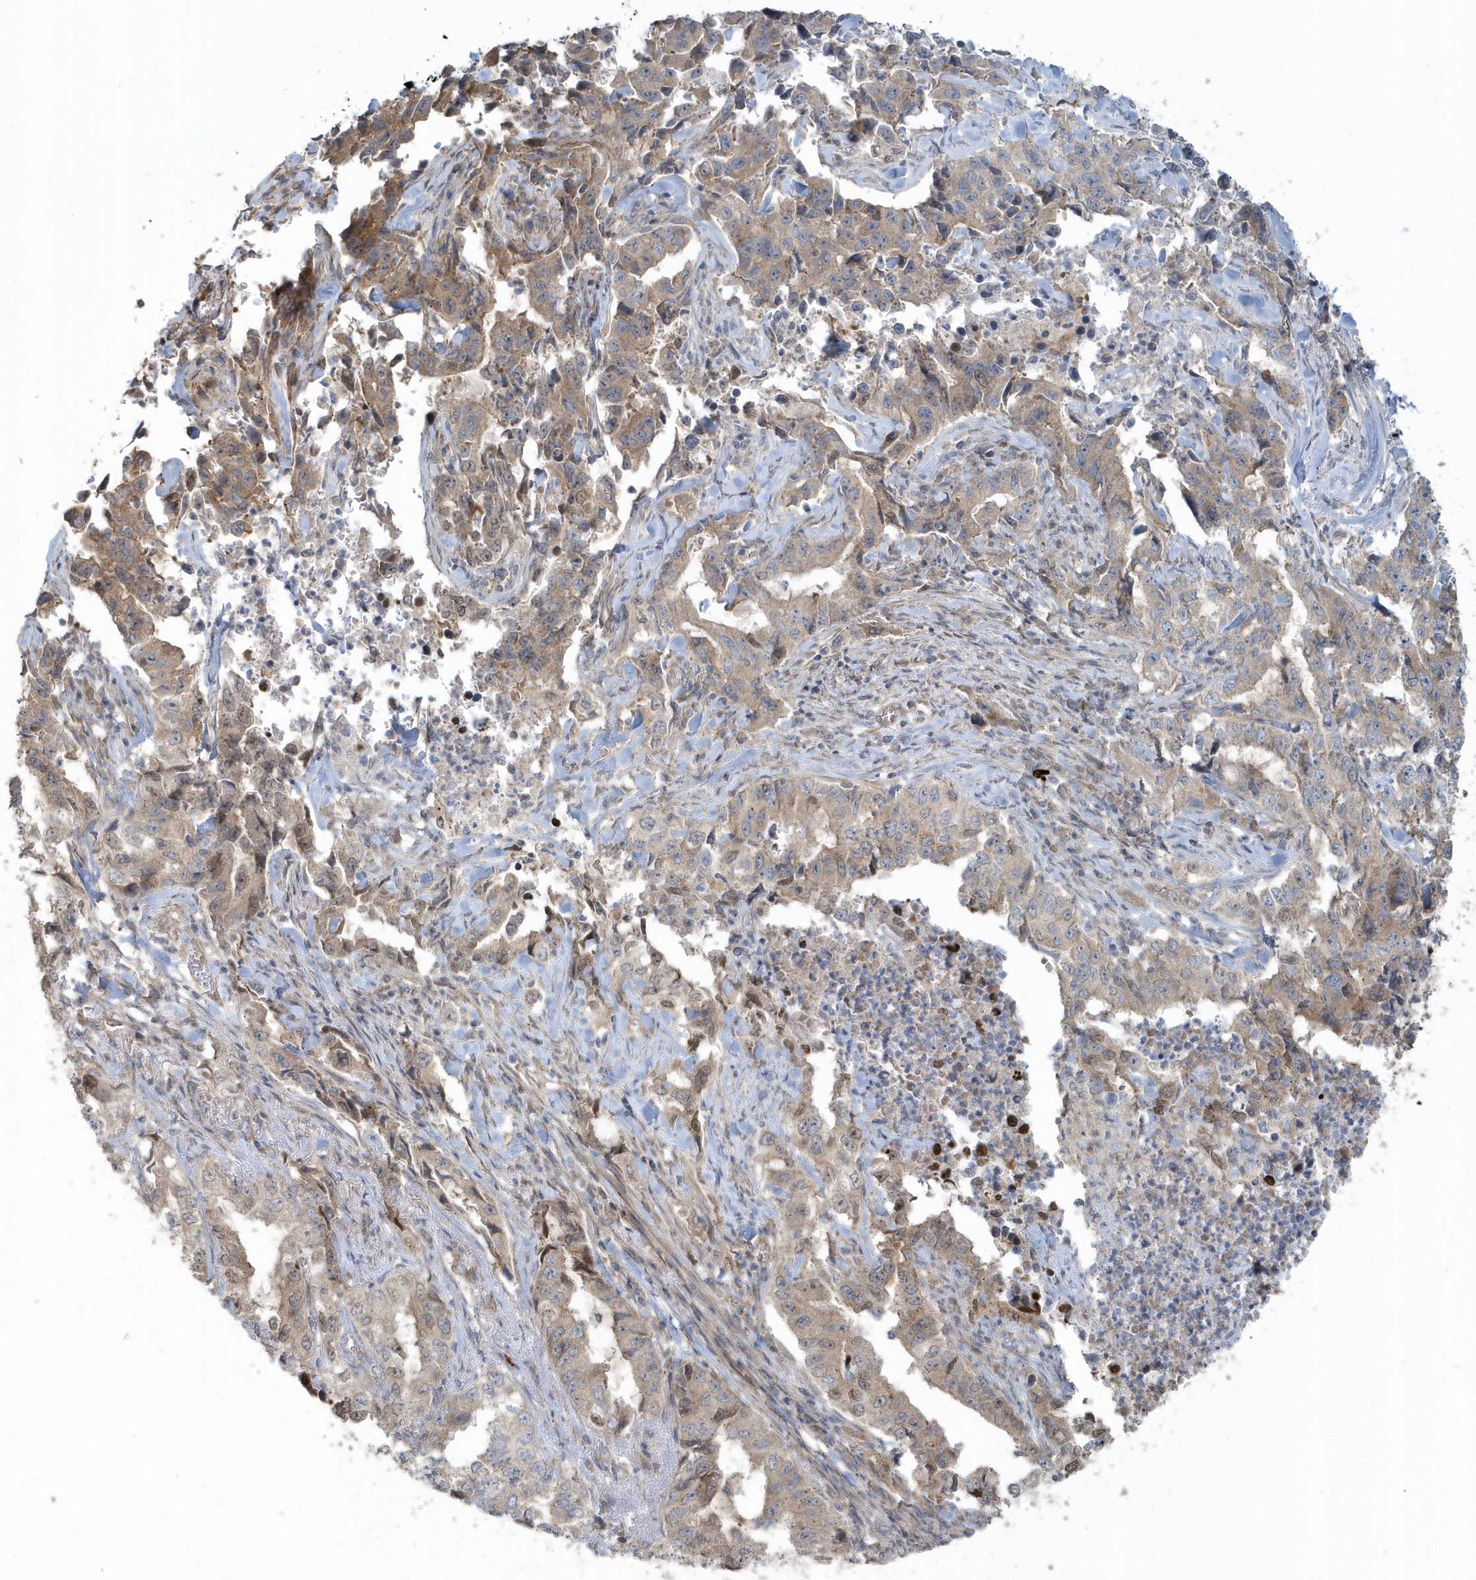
{"staining": {"intensity": "weak", "quantity": "25%-75%", "location": "cytoplasmic/membranous"}, "tissue": "lung cancer", "cell_type": "Tumor cells", "image_type": "cancer", "snomed": [{"axis": "morphology", "description": "Adenocarcinoma, NOS"}, {"axis": "topography", "description": "Lung"}], "caption": "About 25%-75% of tumor cells in lung adenocarcinoma exhibit weak cytoplasmic/membranous protein staining as visualized by brown immunohistochemical staining.", "gene": "STIM2", "patient": {"sex": "female", "age": 51}}